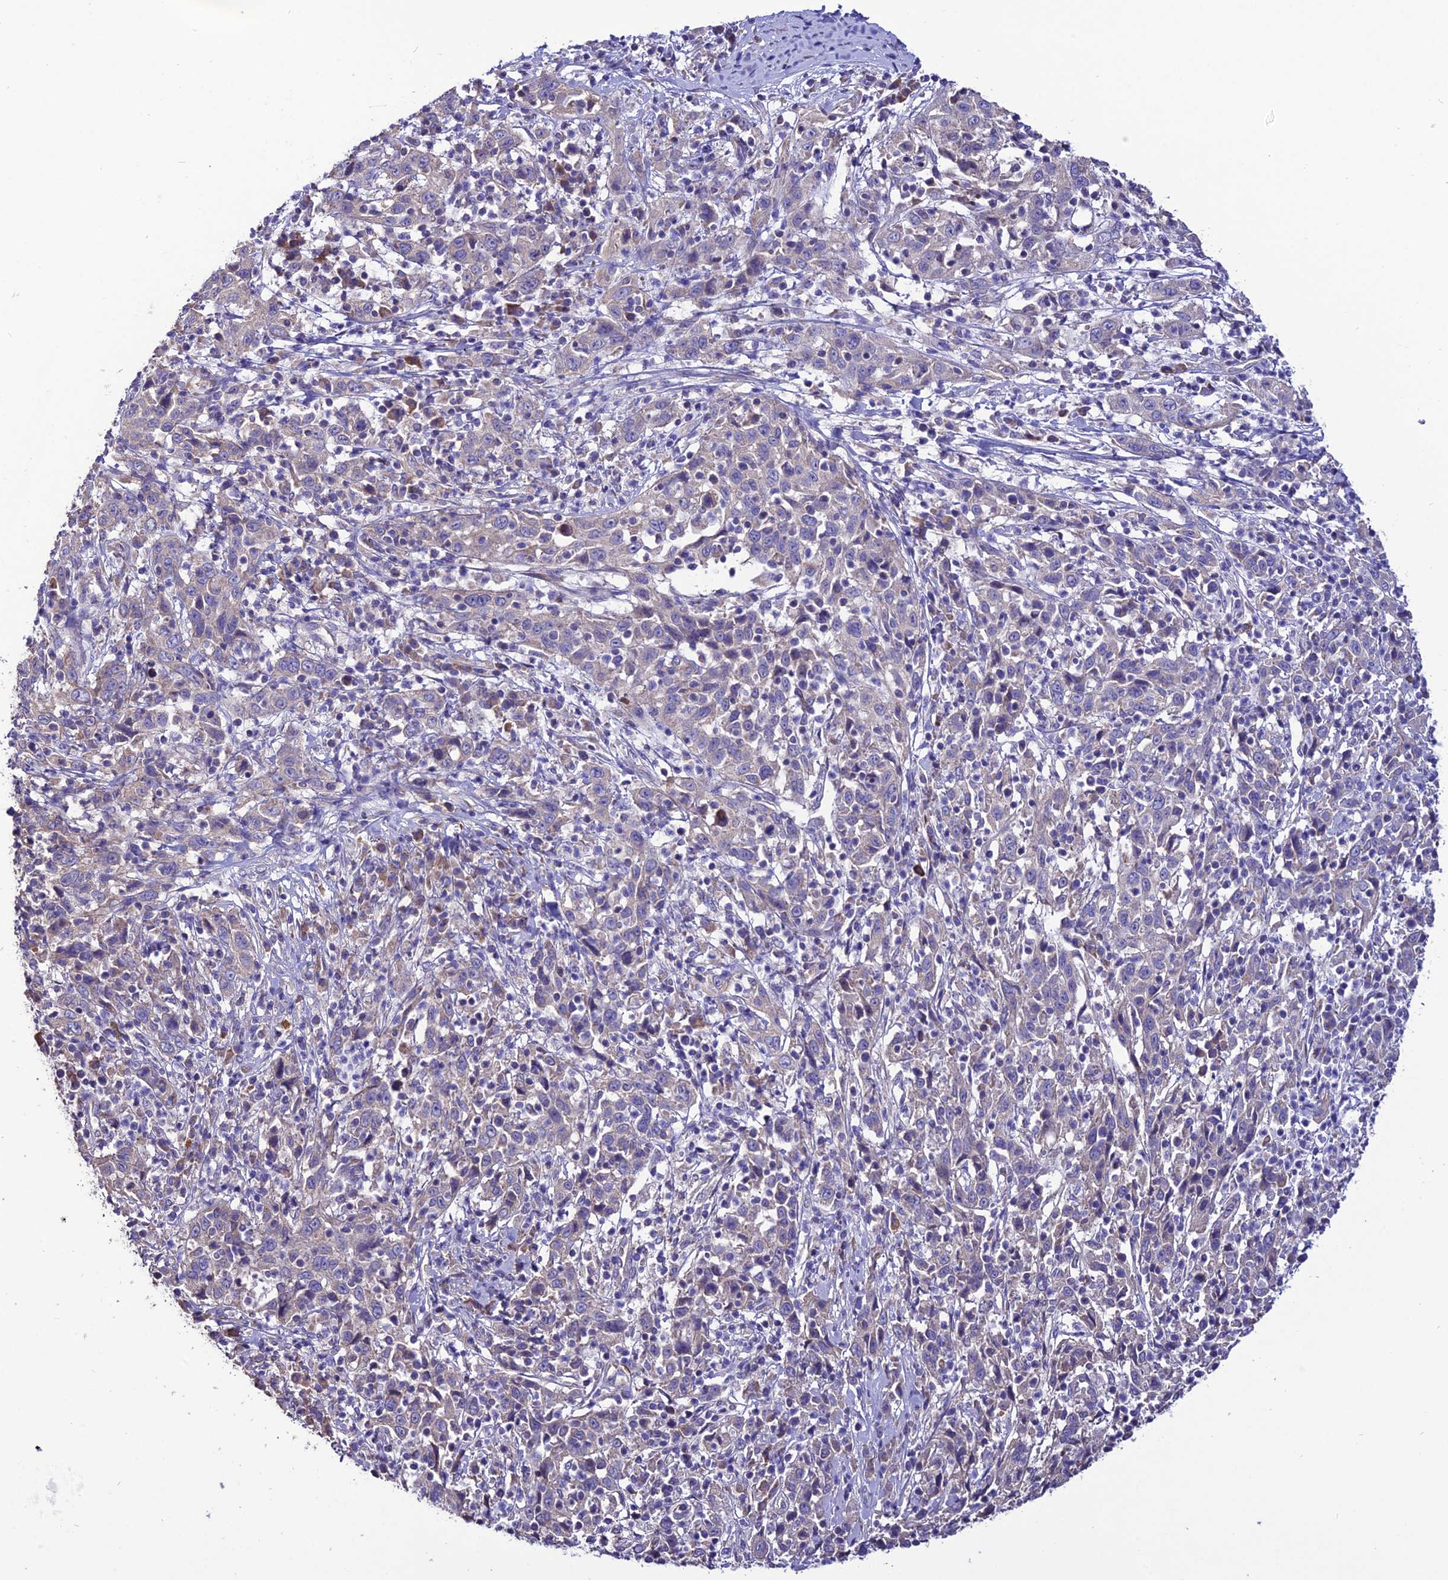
{"staining": {"intensity": "negative", "quantity": "none", "location": "none"}, "tissue": "cervical cancer", "cell_type": "Tumor cells", "image_type": "cancer", "snomed": [{"axis": "morphology", "description": "Squamous cell carcinoma, NOS"}, {"axis": "topography", "description": "Cervix"}], "caption": "Tumor cells are negative for protein expression in human squamous cell carcinoma (cervical).", "gene": "HOGA1", "patient": {"sex": "female", "age": 46}}